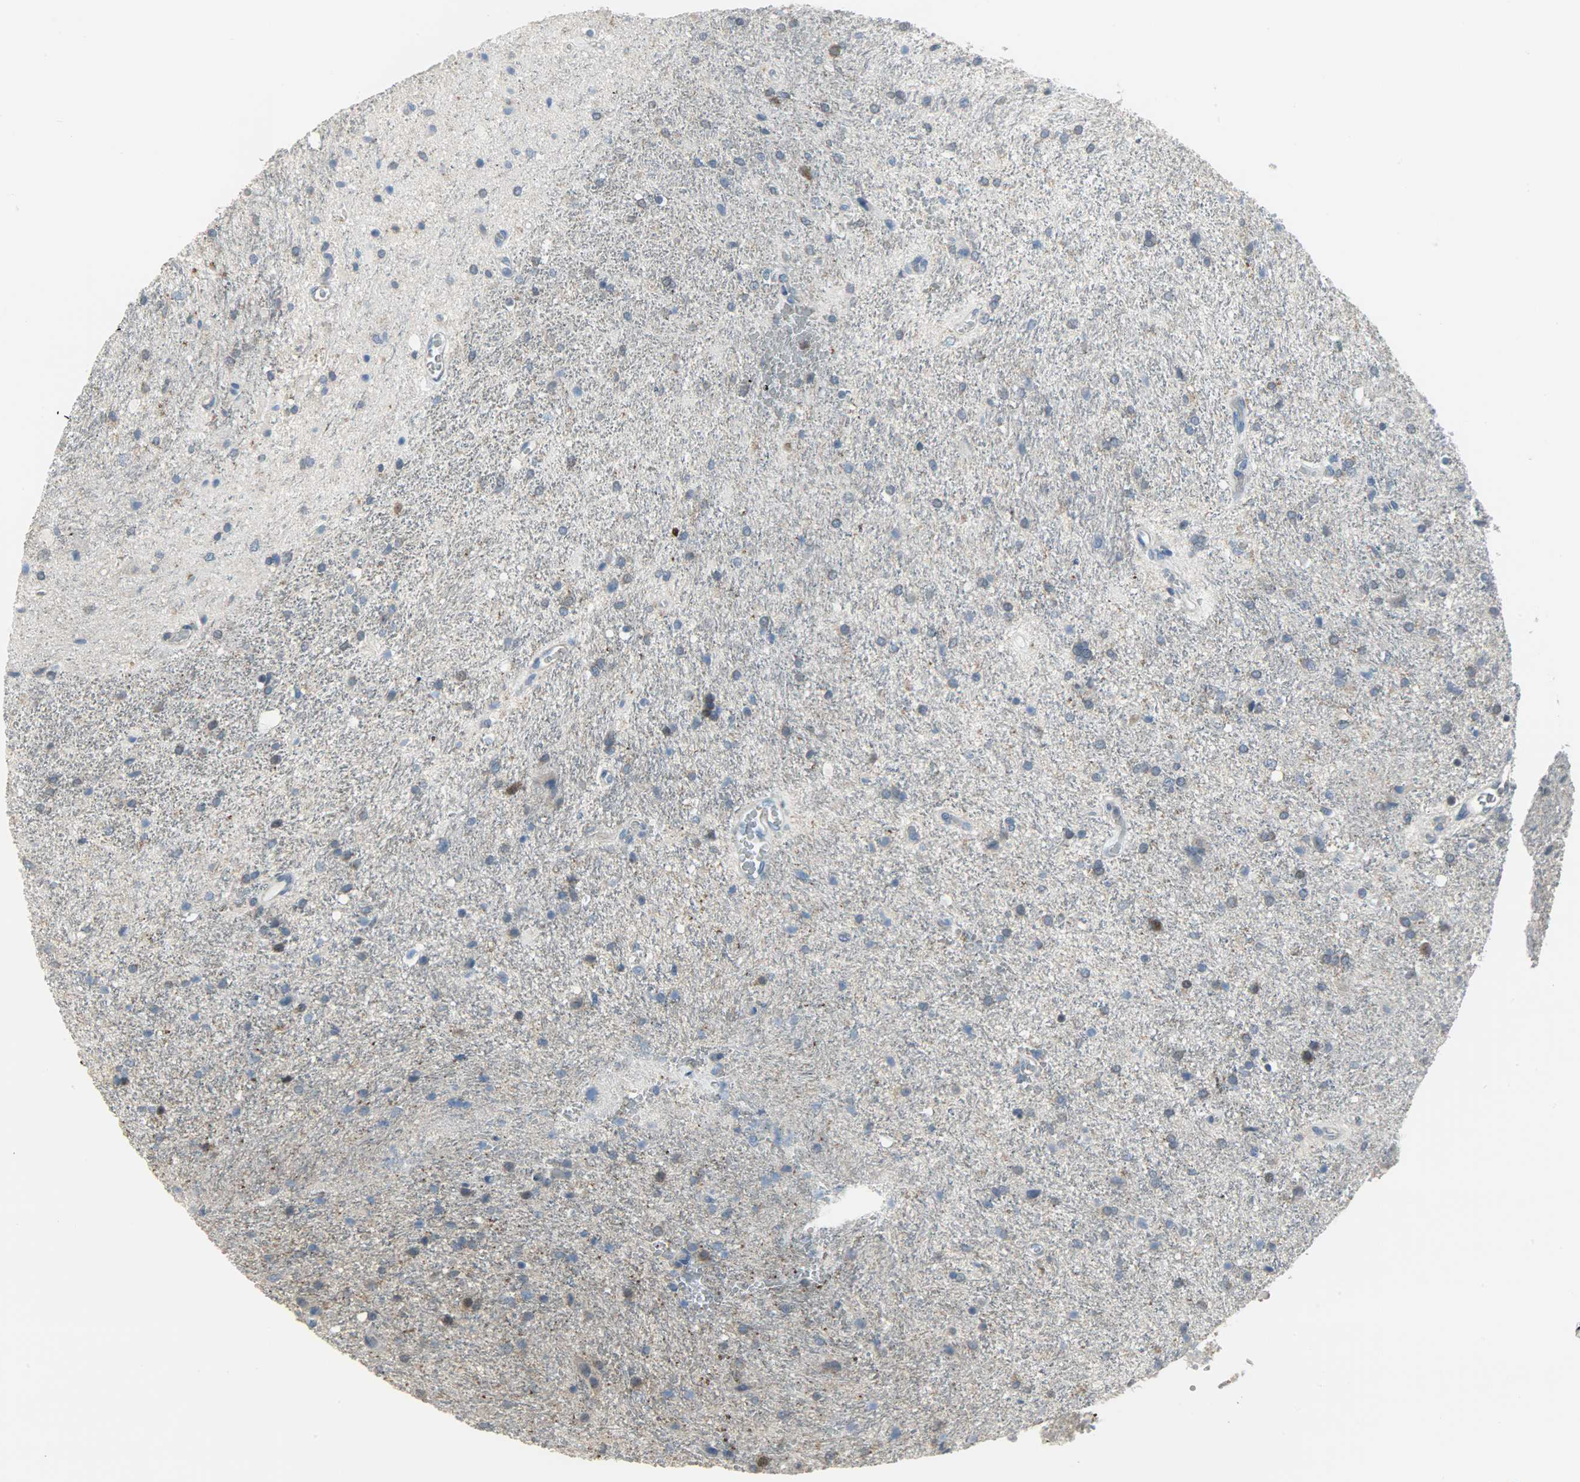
{"staining": {"intensity": "weak", "quantity": ">75%", "location": "cytoplasmic/membranous"}, "tissue": "glioma", "cell_type": "Tumor cells", "image_type": "cancer", "snomed": [{"axis": "morphology", "description": "Normal tissue, NOS"}, {"axis": "morphology", "description": "Glioma, malignant, High grade"}, {"axis": "topography", "description": "Cerebral cortex"}], "caption": "Brown immunohistochemical staining in human malignant glioma (high-grade) exhibits weak cytoplasmic/membranous positivity in about >75% of tumor cells. (Brightfield microscopy of DAB IHC at high magnification).", "gene": "DNAJA4", "patient": {"sex": "male", "age": 56}}